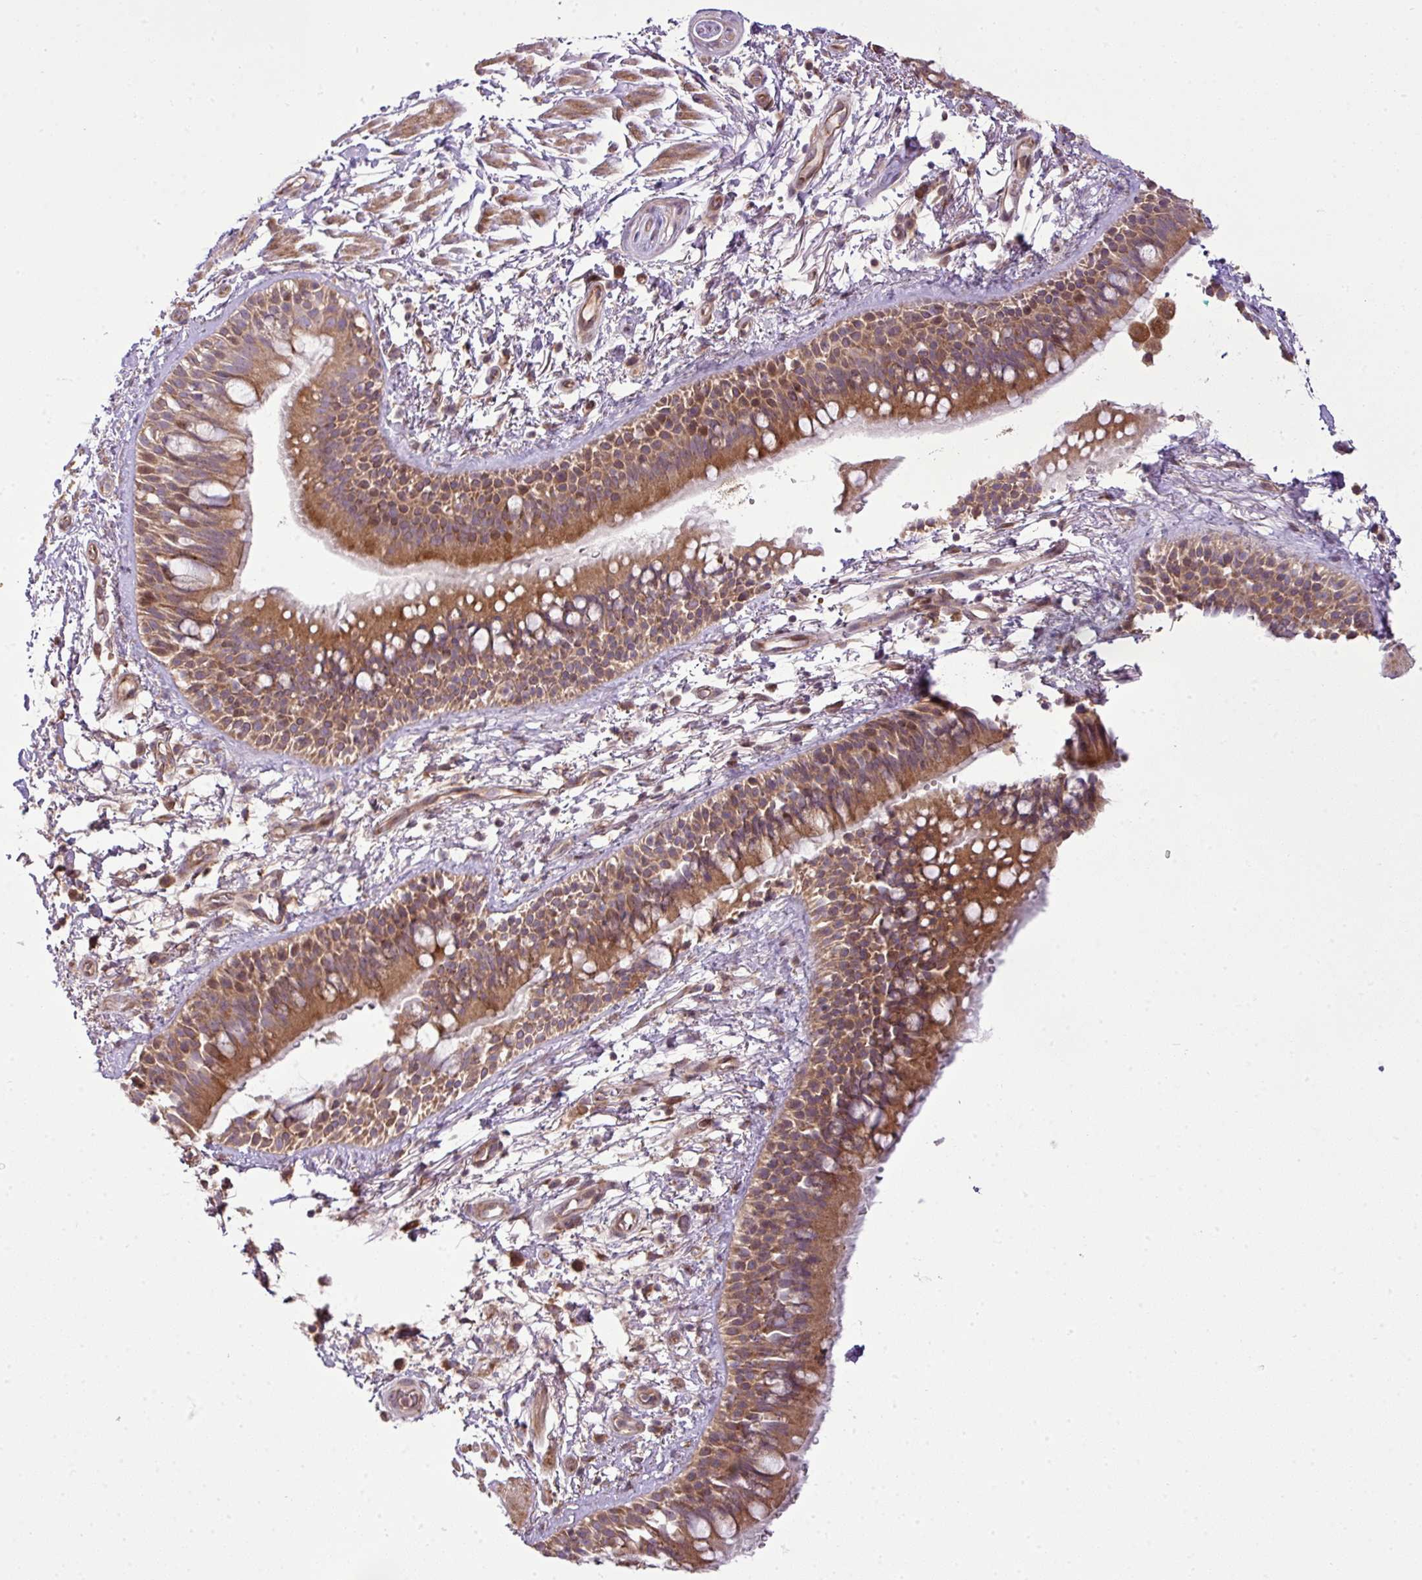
{"staining": {"intensity": "moderate", "quantity": ">75%", "location": "cytoplasmic/membranous"}, "tissue": "bronchus", "cell_type": "Respiratory epithelial cells", "image_type": "normal", "snomed": [{"axis": "morphology", "description": "Normal tissue, NOS"}, {"axis": "morphology", "description": "Squamous cell carcinoma, NOS"}, {"axis": "topography", "description": "Bronchus"}, {"axis": "topography", "description": "Lung"}], "caption": "A medium amount of moderate cytoplasmic/membranous staining is identified in approximately >75% of respiratory epithelial cells in benign bronchus. (Stains: DAB in brown, nuclei in blue, Microscopy: brightfield microscopy at high magnification).", "gene": "COX18", "patient": {"sex": "female", "age": 70}}